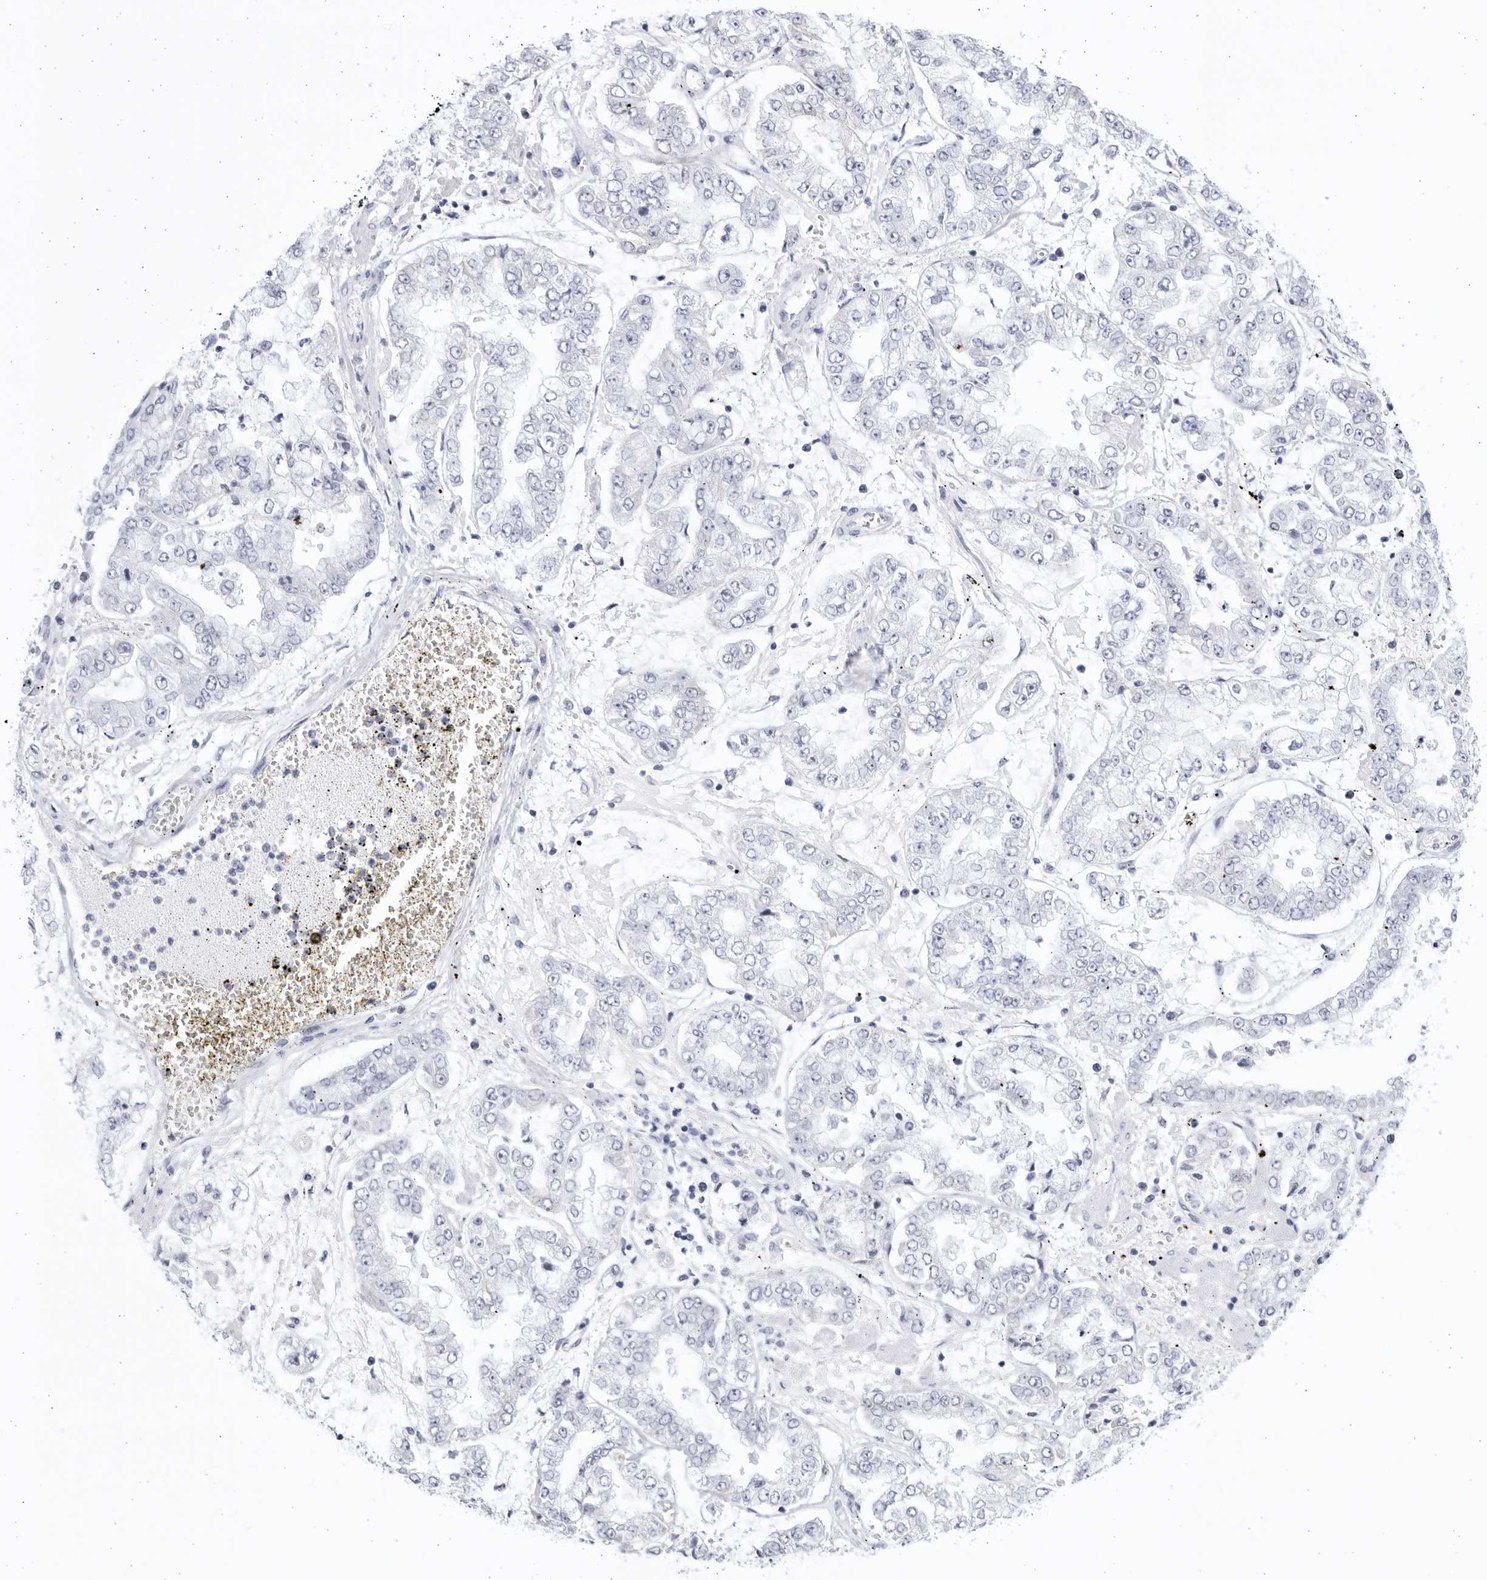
{"staining": {"intensity": "negative", "quantity": "none", "location": "none"}, "tissue": "stomach cancer", "cell_type": "Tumor cells", "image_type": "cancer", "snomed": [{"axis": "morphology", "description": "Adenocarcinoma, NOS"}, {"axis": "topography", "description": "Stomach"}], "caption": "There is no significant positivity in tumor cells of stomach cancer.", "gene": "CCDC181", "patient": {"sex": "male", "age": 76}}